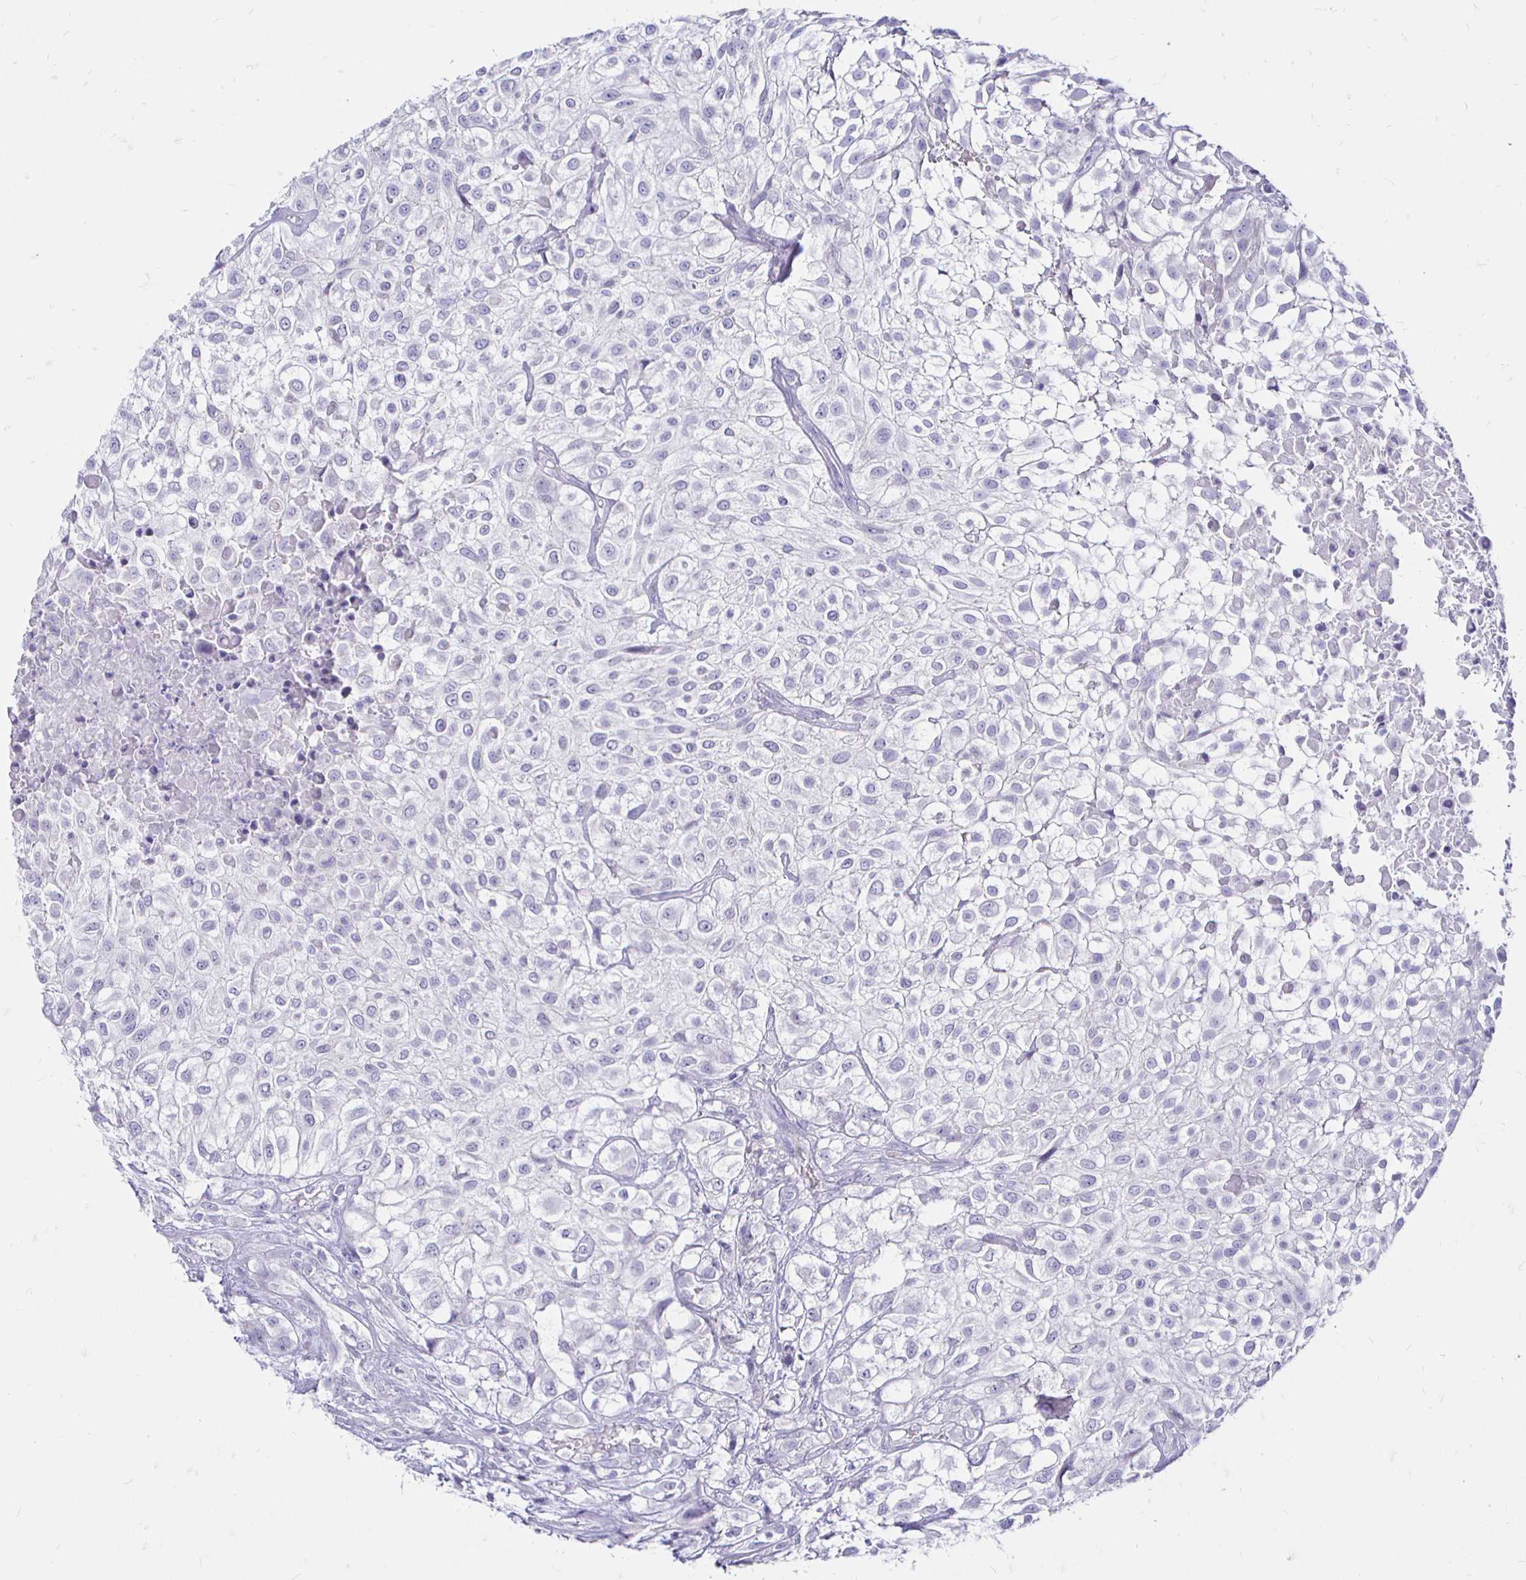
{"staining": {"intensity": "negative", "quantity": "none", "location": "none"}, "tissue": "urothelial cancer", "cell_type": "Tumor cells", "image_type": "cancer", "snomed": [{"axis": "morphology", "description": "Urothelial carcinoma, High grade"}, {"axis": "topography", "description": "Urinary bladder"}], "caption": "DAB immunohistochemical staining of high-grade urothelial carcinoma exhibits no significant positivity in tumor cells.", "gene": "IRGC", "patient": {"sex": "male", "age": 56}}